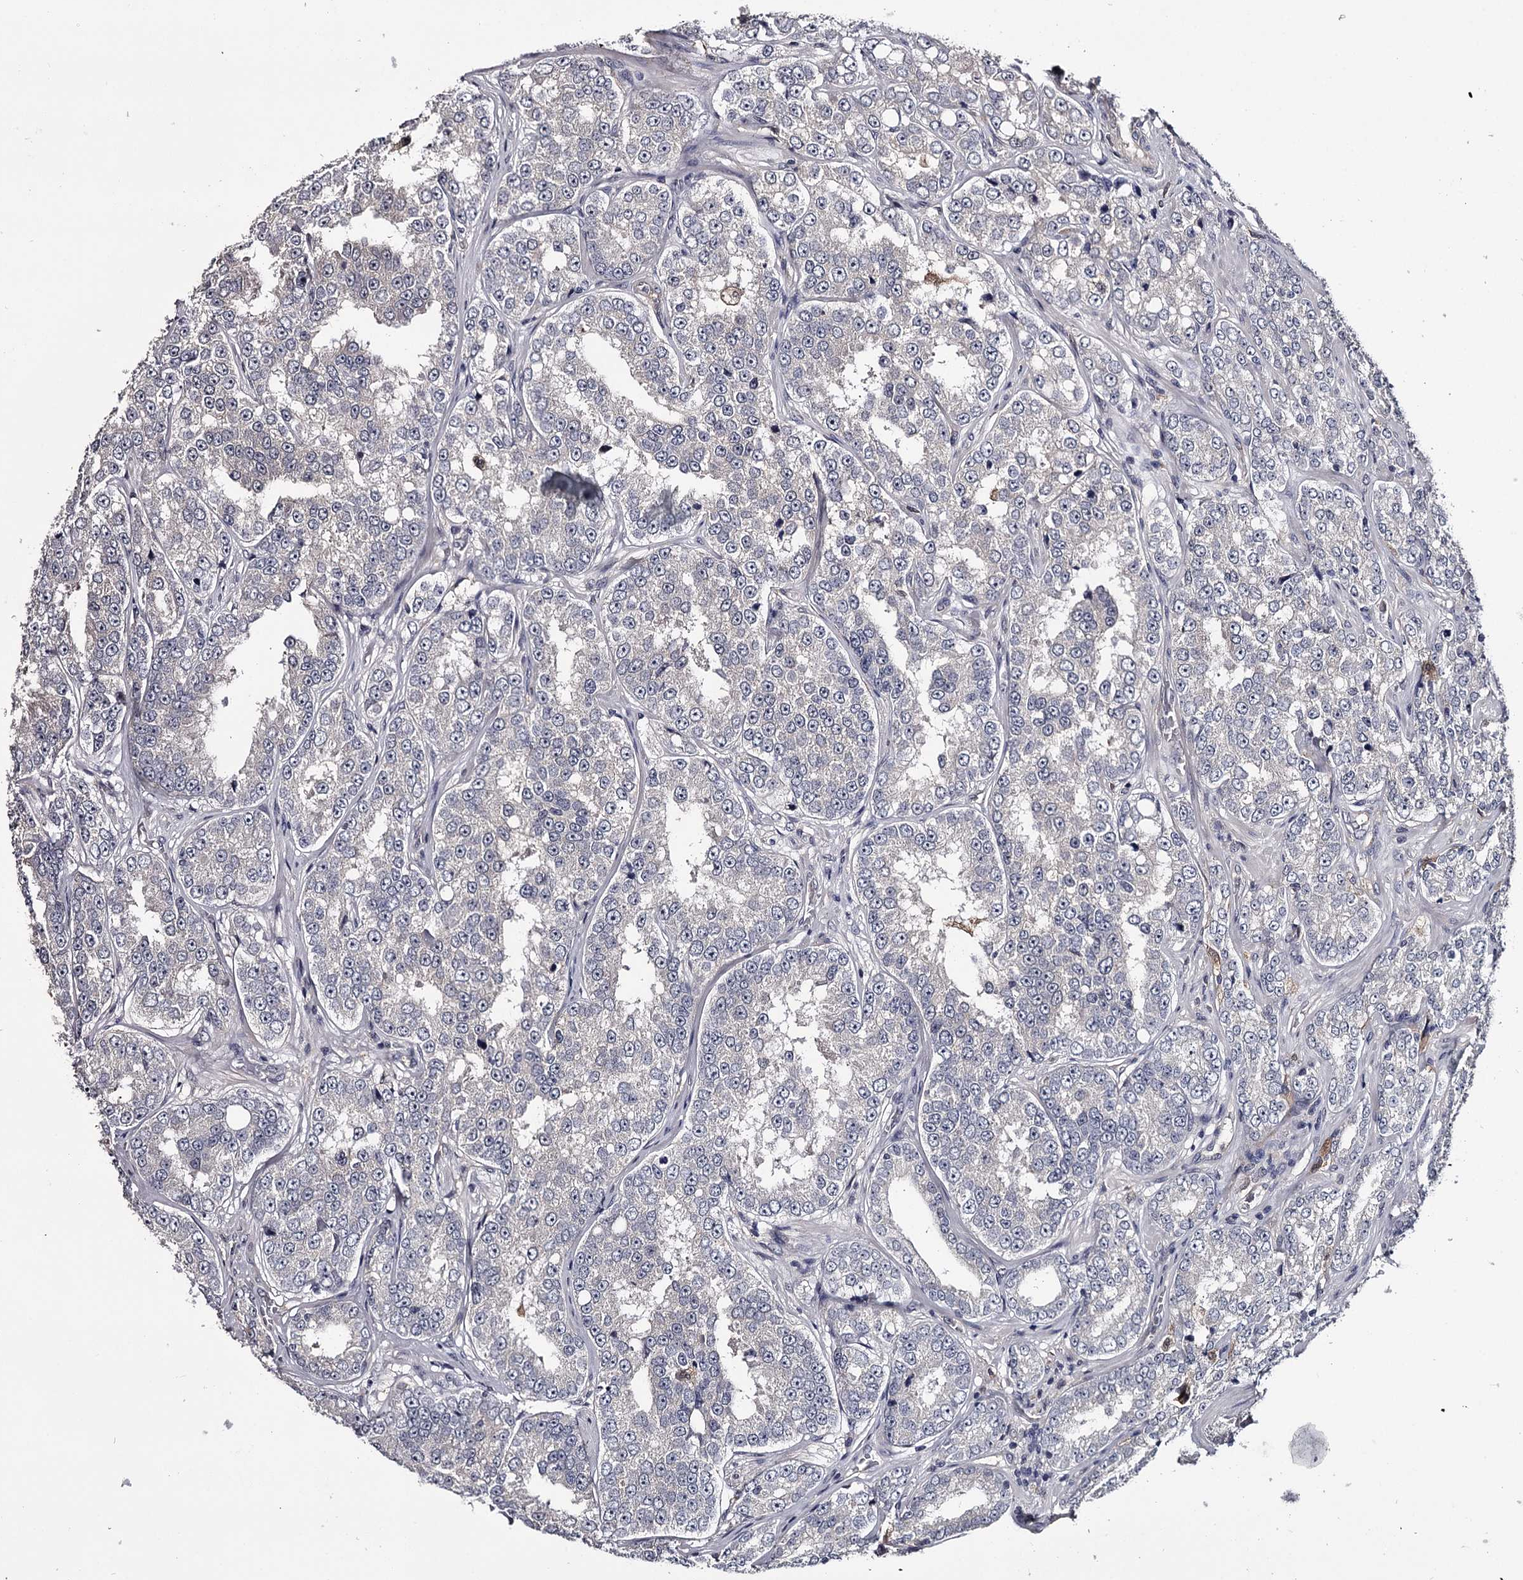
{"staining": {"intensity": "negative", "quantity": "none", "location": "none"}, "tissue": "prostate cancer", "cell_type": "Tumor cells", "image_type": "cancer", "snomed": [{"axis": "morphology", "description": "Normal tissue, NOS"}, {"axis": "morphology", "description": "Adenocarcinoma, High grade"}, {"axis": "topography", "description": "Prostate"}], "caption": "Micrograph shows no significant protein staining in tumor cells of prostate cancer (high-grade adenocarcinoma).", "gene": "GSTO1", "patient": {"sex": "male", "age": 83}}